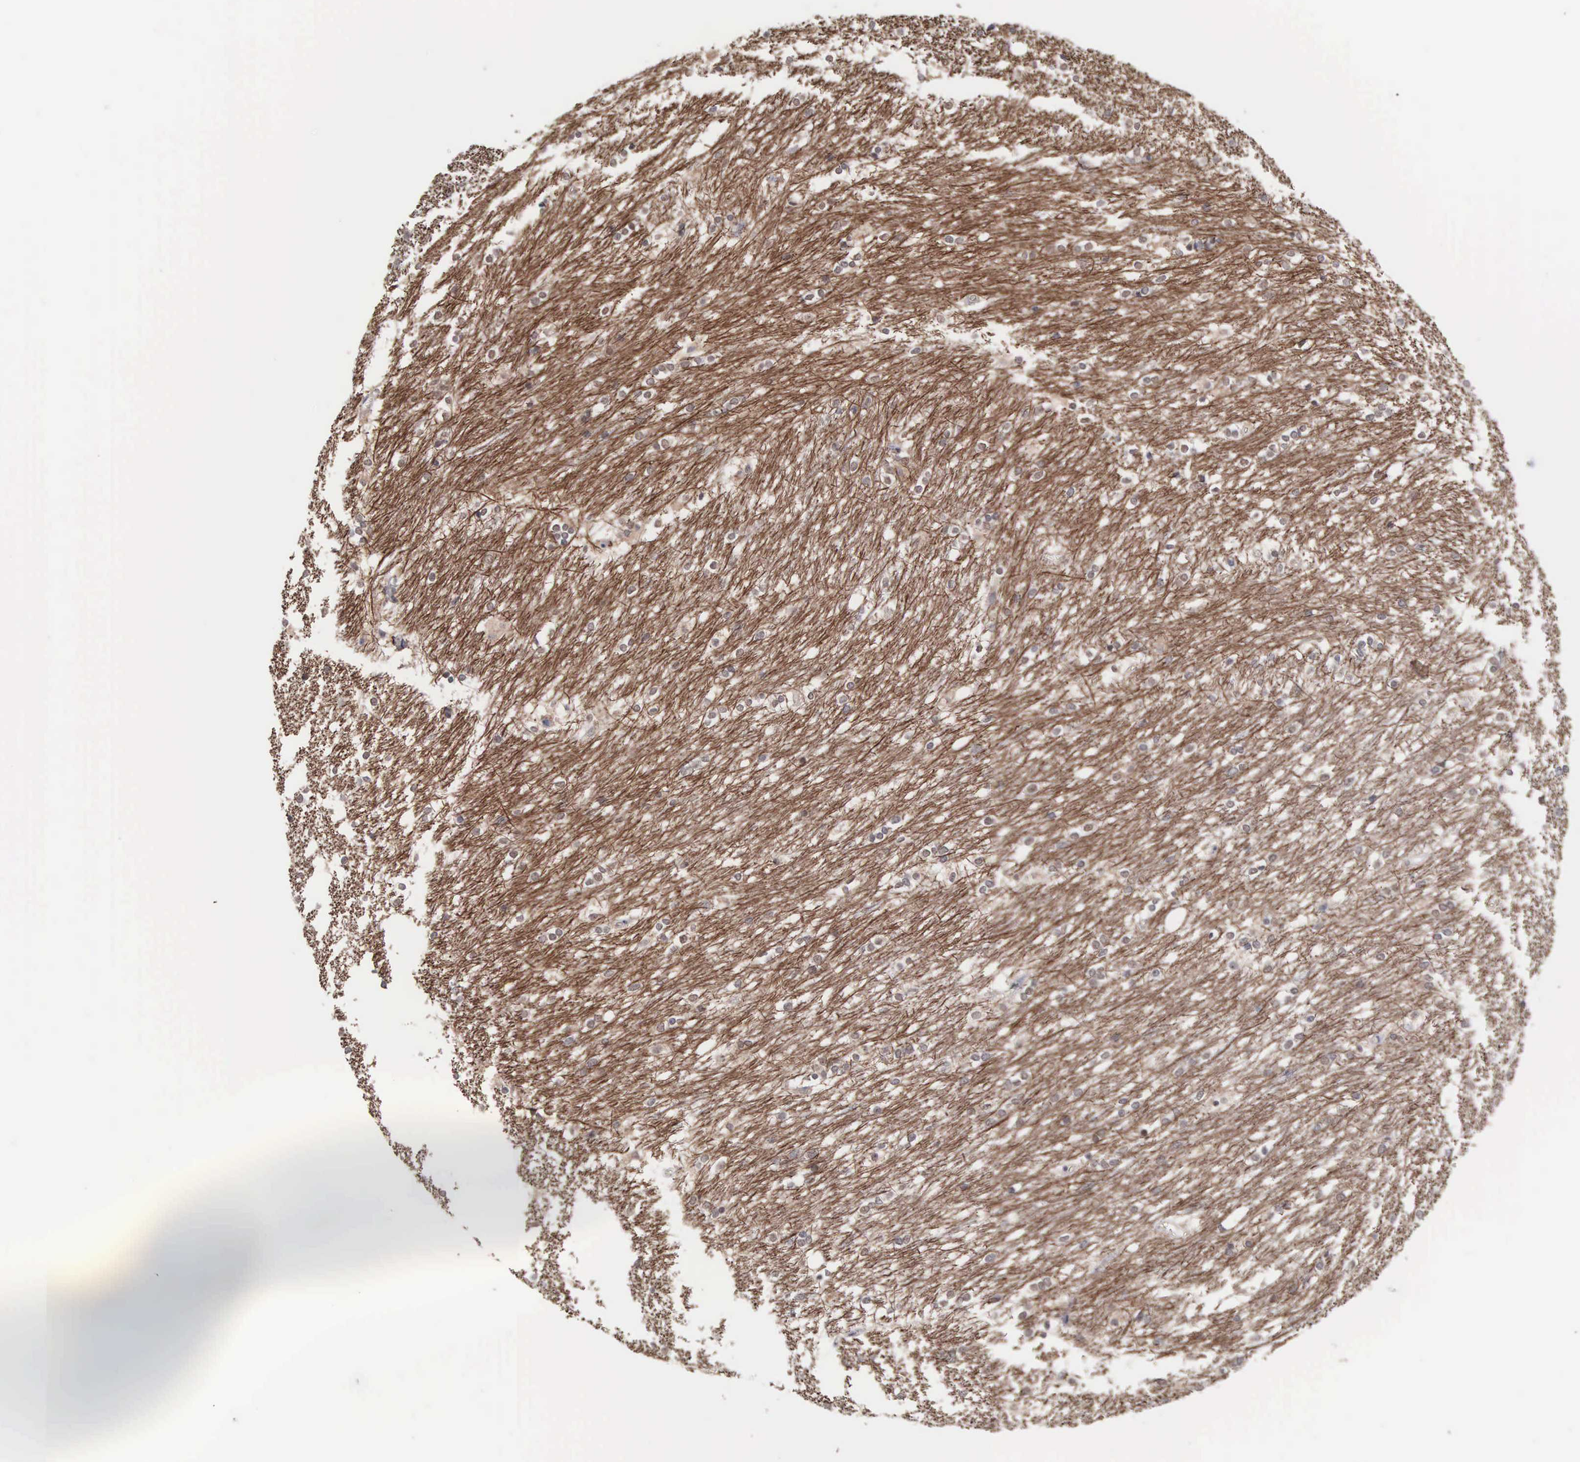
{"staining": {"intensity": "strong", "quantity": ">75%", "location": "cytoplasmic/membranous"}, "tissue": "caudate", "cell_type": "Glial cells", "image_type": "normal", "snomed": [{"axis": "morphology", "description": "Normal tissue, NOS"}, {"axis": "topography", "description": "Lateral ventricle wall"}], "caption": "Immunohistochemistry of unremarkable human caudate exhibits high levels of strong cytoplasmic/membranous expression in about >75% of glial cells.", "gene": "ACOT4", "patient": {"sex": "female", "age": 19}}